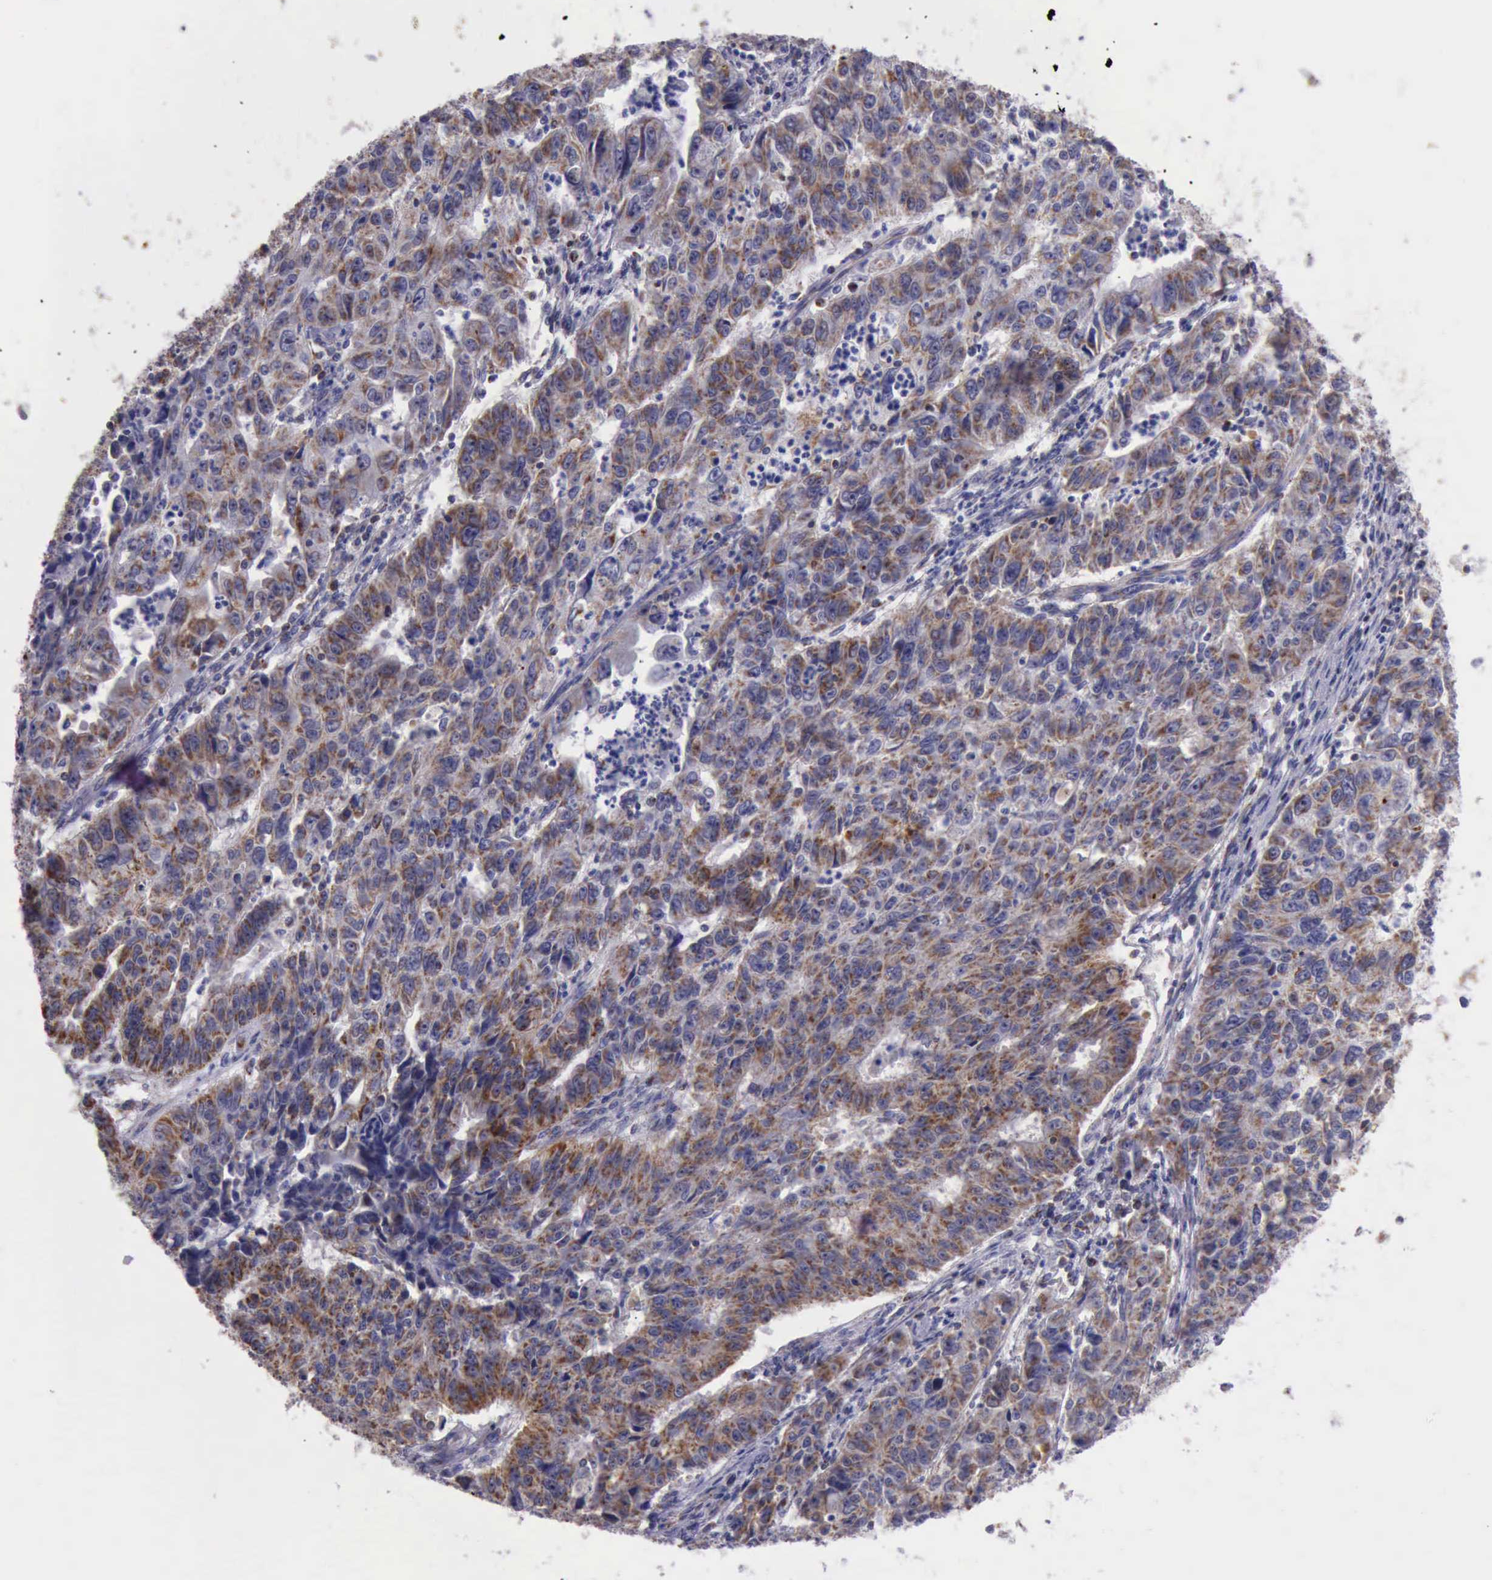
{"staining": {"intensity": "moderate", "quantity": ">75%", "location": "cytoplasmic/membranous"}, "tissue": "endometrial cancer", "cell_type": "Tumor cells", "image_type": "cancer", "snomed": [{"axis": "morphology", "description": "Adenocarcinoma, NOS"}, {"axis": "topography", "description": "Endometrium"}], "caption": "Brown immunohistochemical staining in human endometrial cancer shows moderate cytoplasmic/membranous staining in about >75% of tumor cells. (IHC, brightfield microscopy, high magnification).", "gene": "TXN2", "patient": {"sex": "female", "age": 42}}